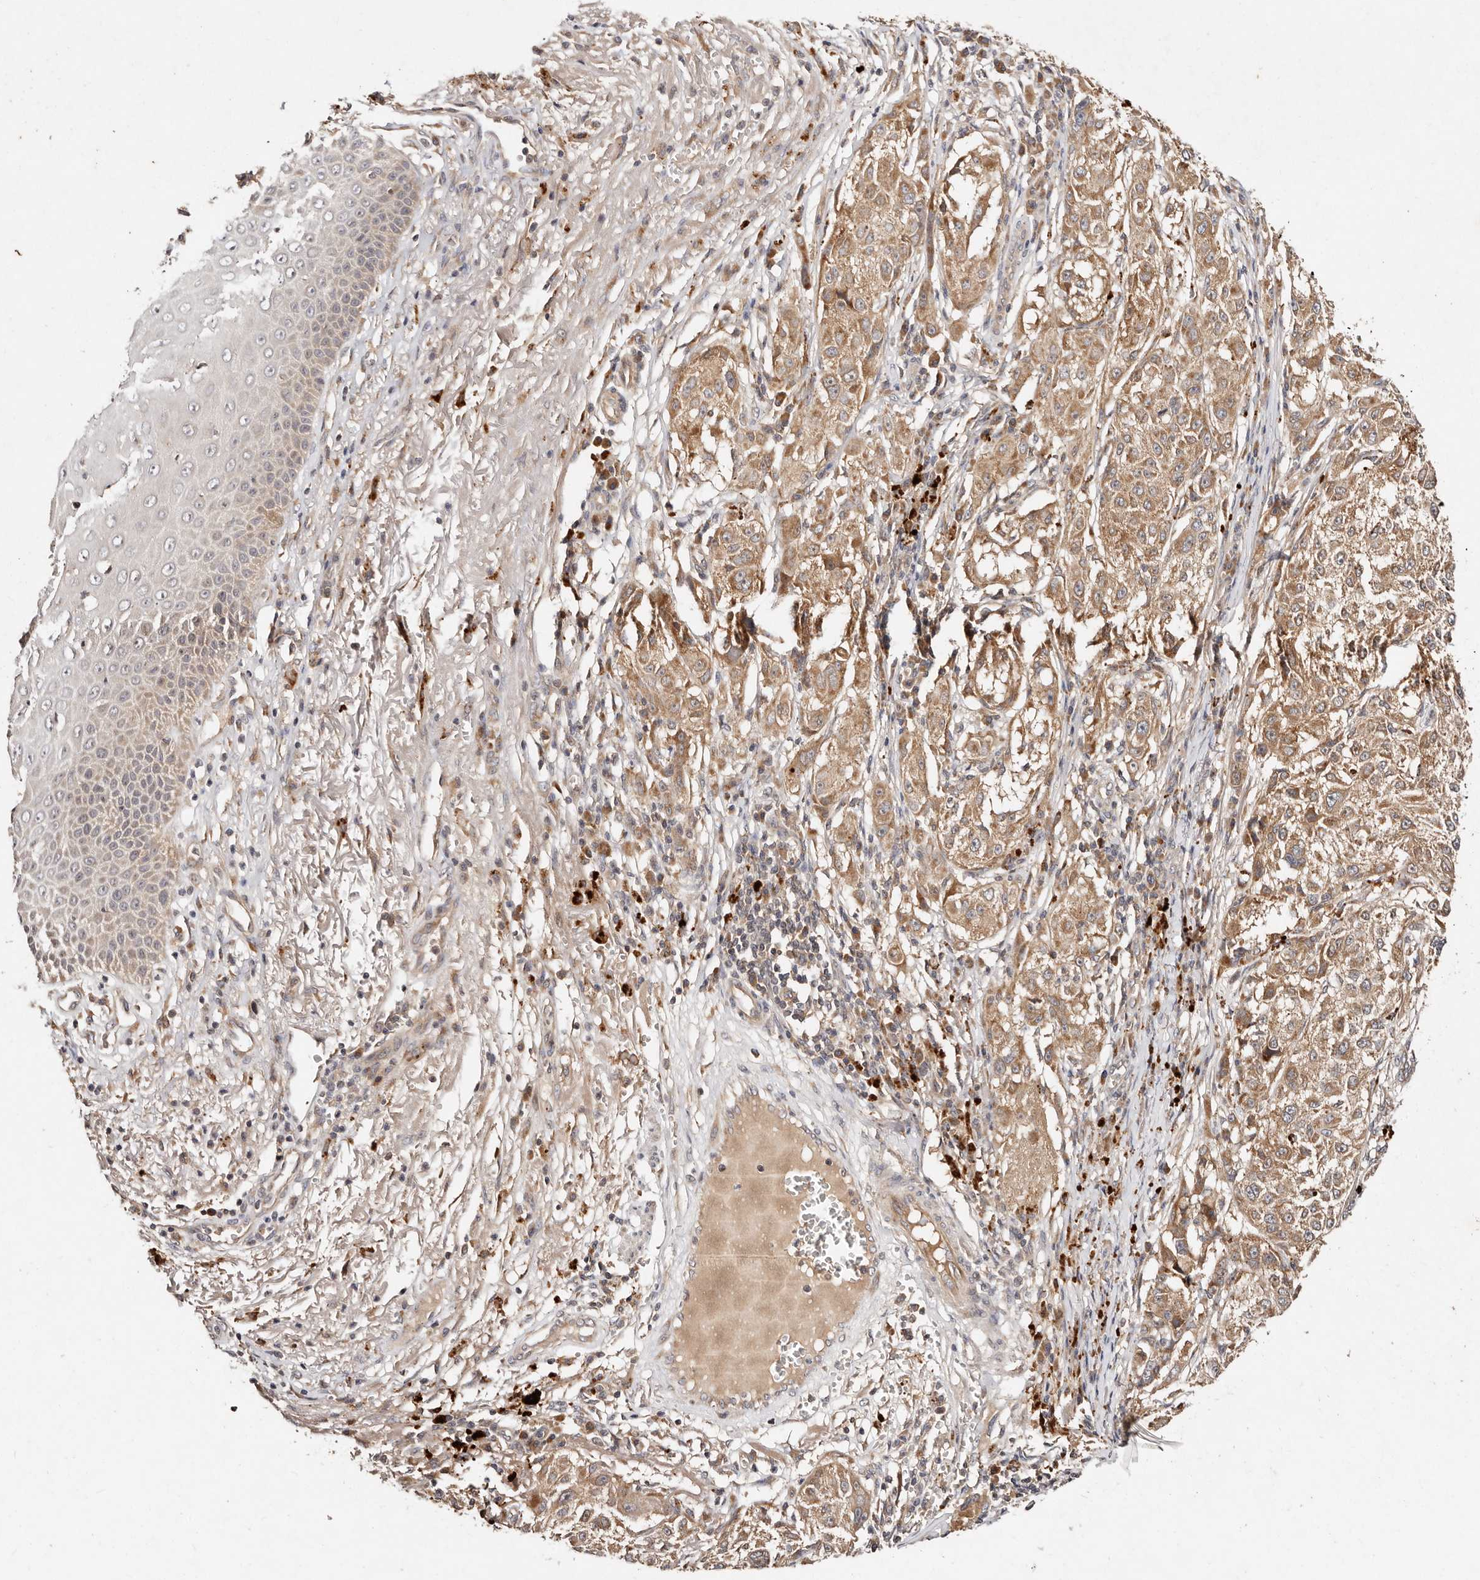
{"staining": {"intensity": "moderate", "quantity": ">75%", "location": "cytoplasmic/membranous"}, "tissue": "melanoma", "cell_type": "Tumor cells", "image_type": "cancer", "snomed": [{"axis": "morphology", "description": "Necrosis, NOS"}, {"axis": "morphology", "description": "Malignant melanoma, NOS"}, {"axis": "topography", "description": "Skin"}], "caption": "About >75% of tumor cells in human malignant melanoma reveal moderate cytoplasmic/membranous protein expression as visualized by brown immunohistochemical staining.", "gene": "DENND11", "patient": {"sex": "female", "age": 87}}